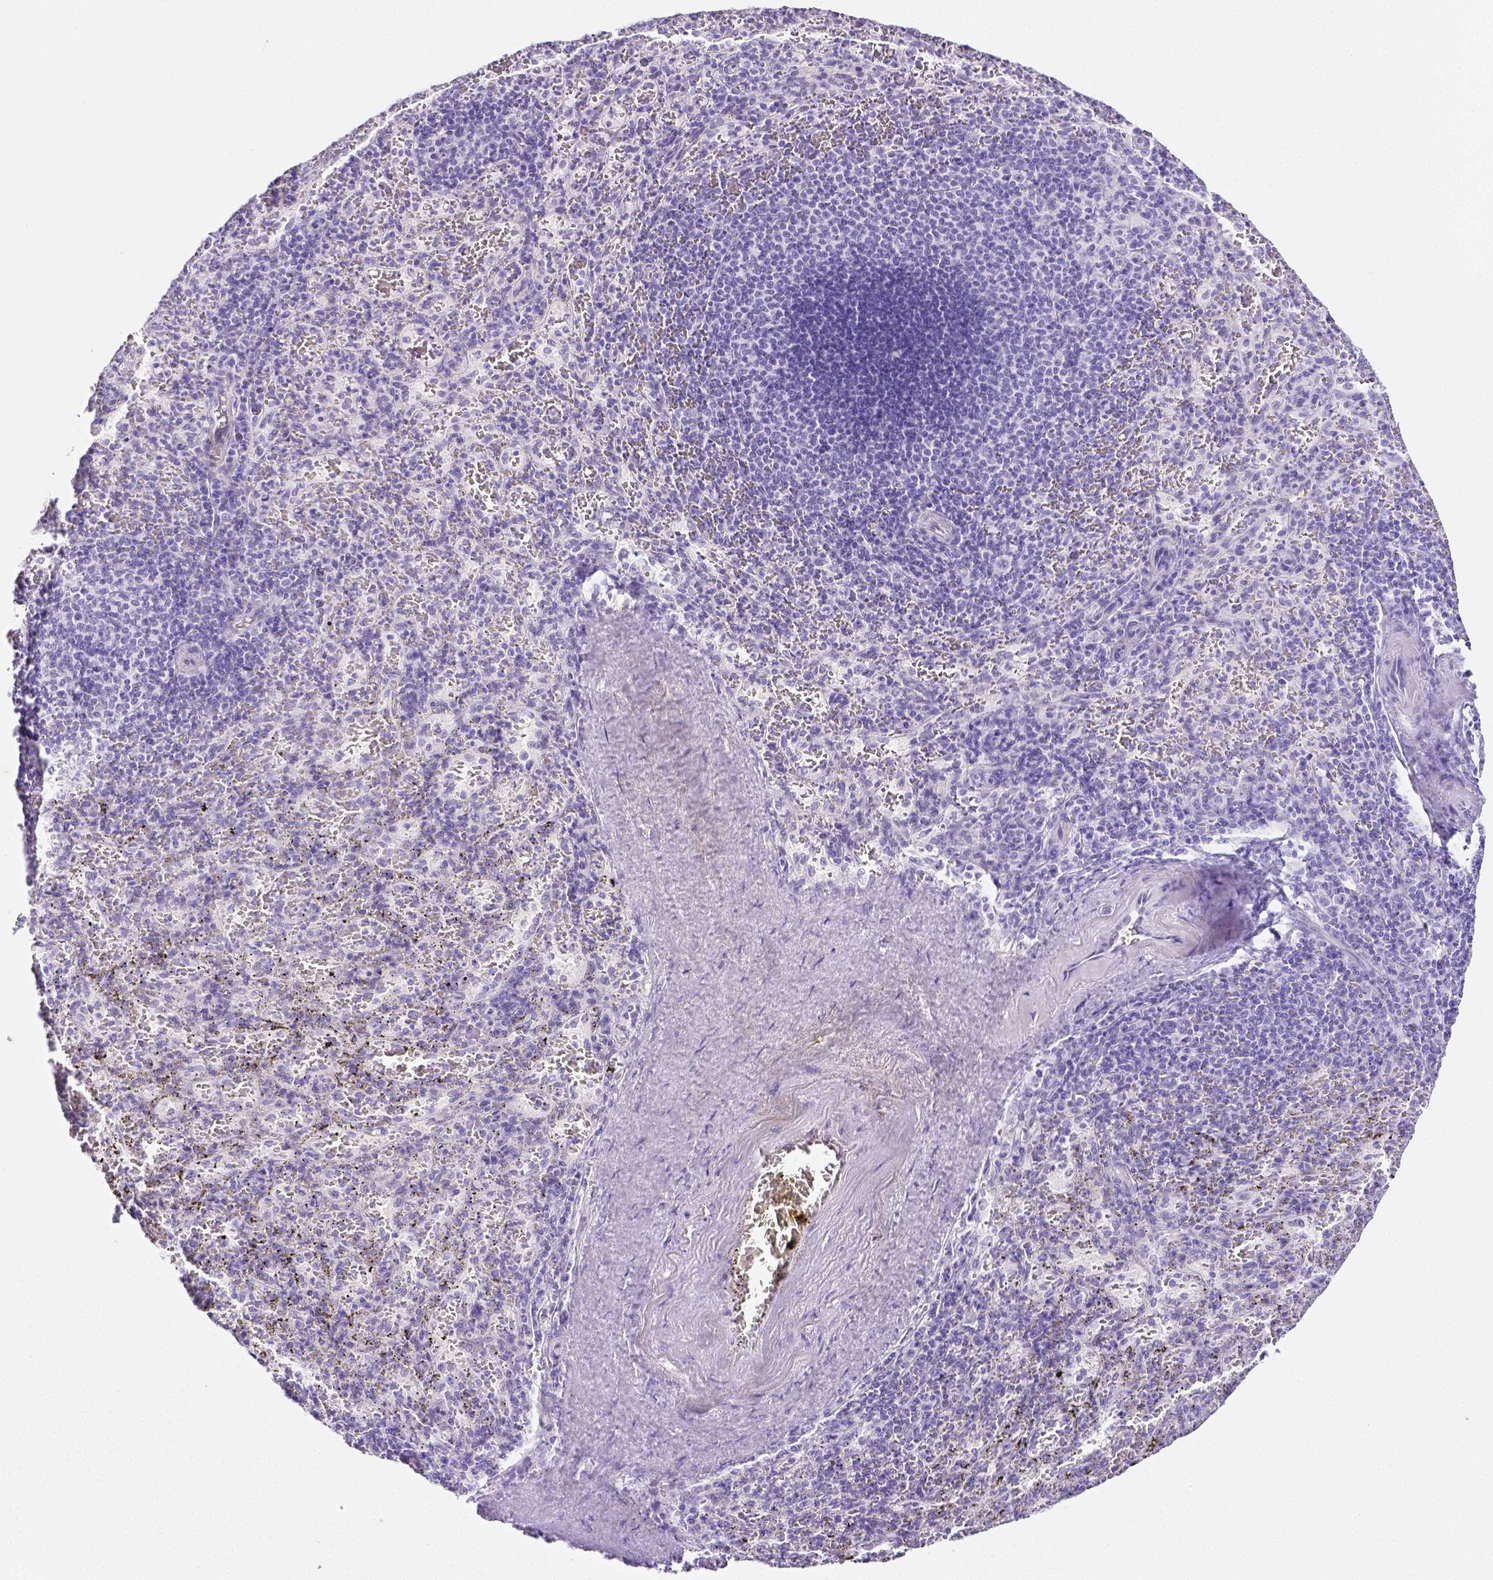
{"staining": {"intensity": "negative", "quantity": "none", "location": "none"}, "tissue": "spleen", "cell_type": "Cells in red pulp", "image_type": "normal", "snomed": [{"axis": "morphology", "description": "Normal tissue, NOS"}, {"axis": "topography", "description": "Spleen"}], "caption": "DAB (3,3'-diaminobenzidine) immunohistochemical staining of unremarkable human spleen demonstrates no significant expression in cells in red pulp.", "gene": "ARHGAP36", "patient": {"sex": "male", "age": 57}}